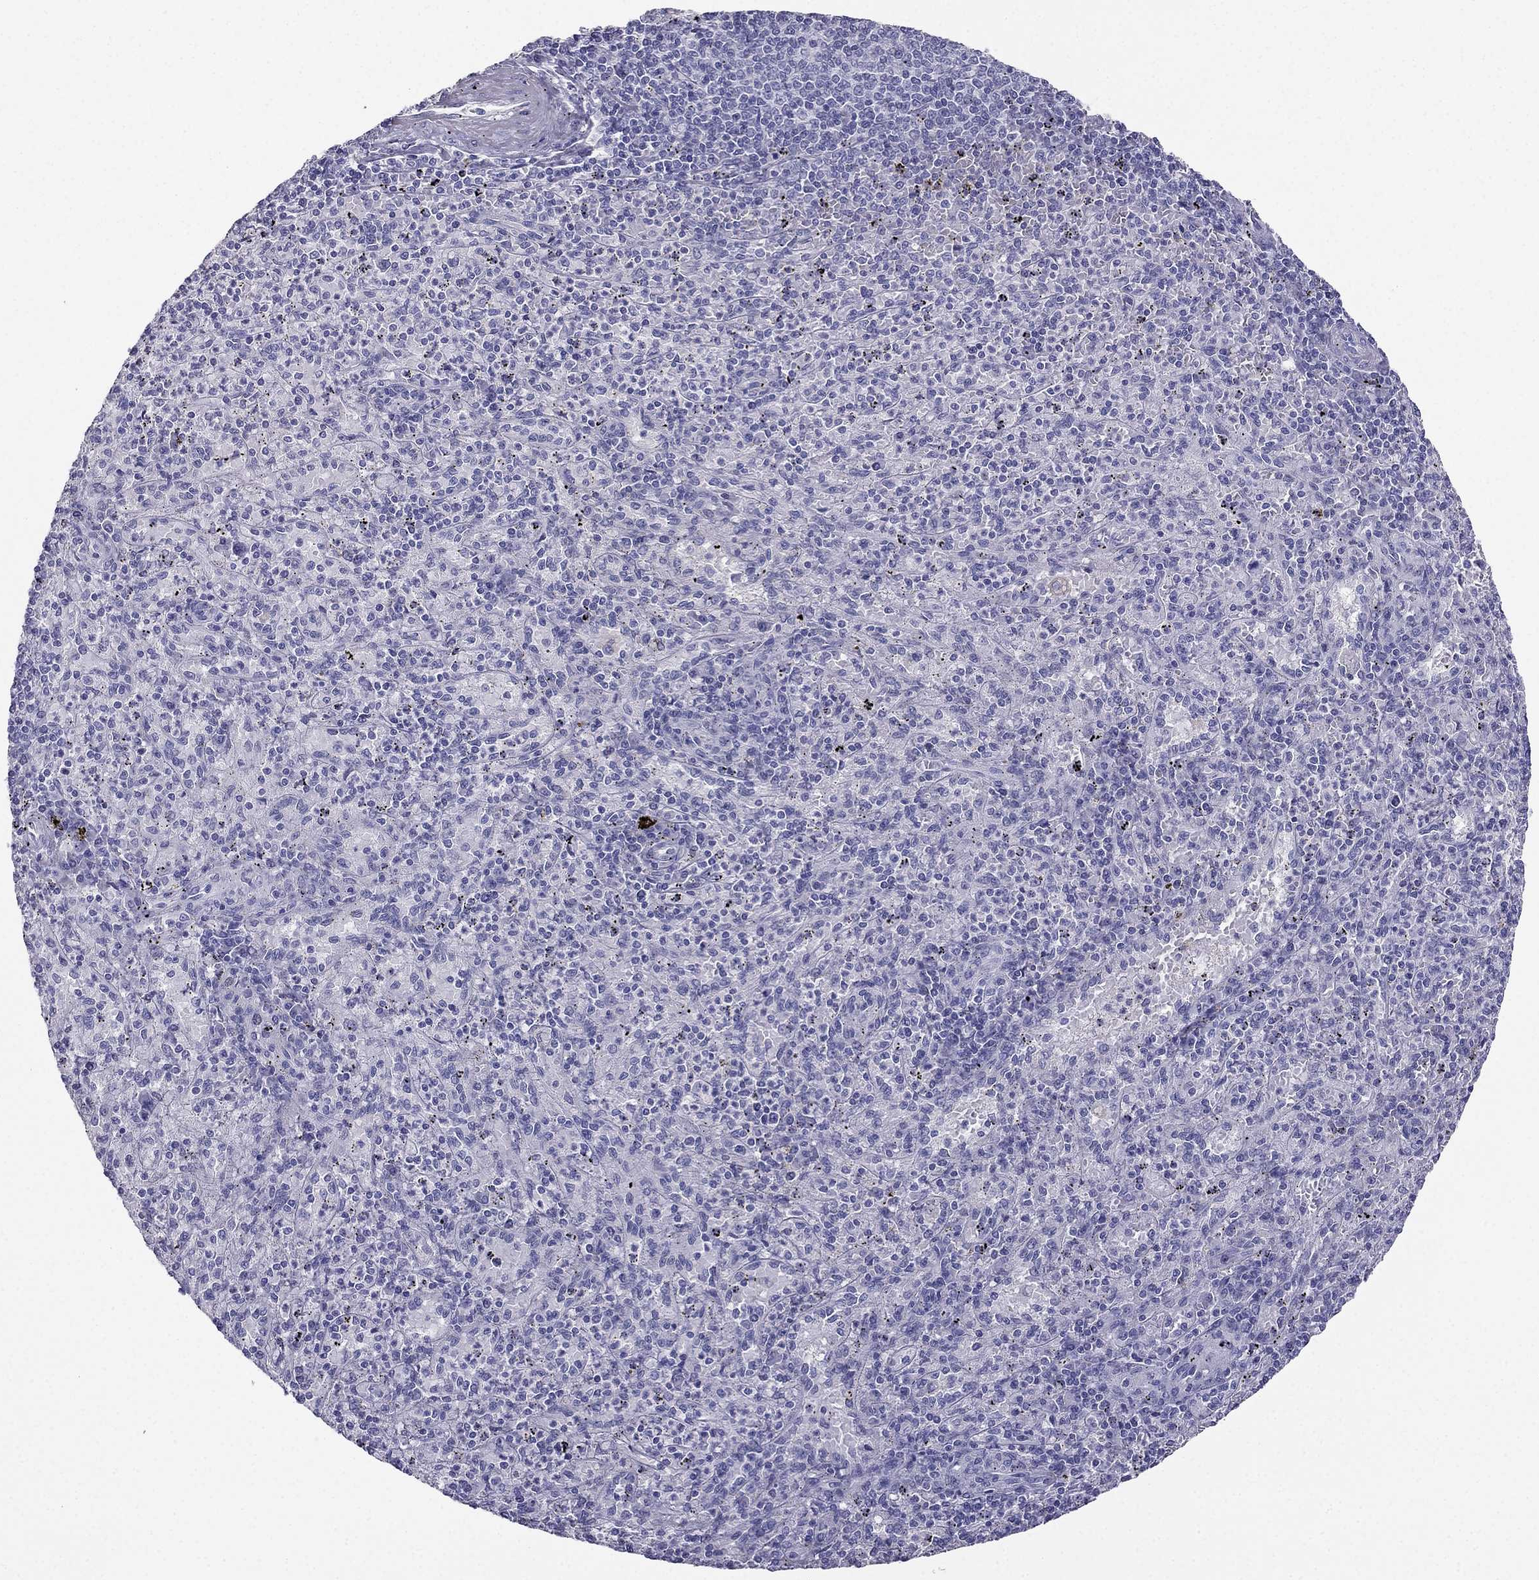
{"staining": {"intensity": "negative", "quantity": "none", "location": "none"}, "tissue": "spleen", "cell_type": "Cells in red pulp", "image_type": "normal", "snomed": [{"axis": "morphology", "description": "Normal tissue, NOS"}, {"axis": "topography", "description": "Spleen"}], "caption": "This is an immunohistochemistry (IHC) photomicrograph of unremarkable spleen. There is no staining in cells in red pulp.", "gene": "PTH", "patient": {"sex": "male", "age": 60}}